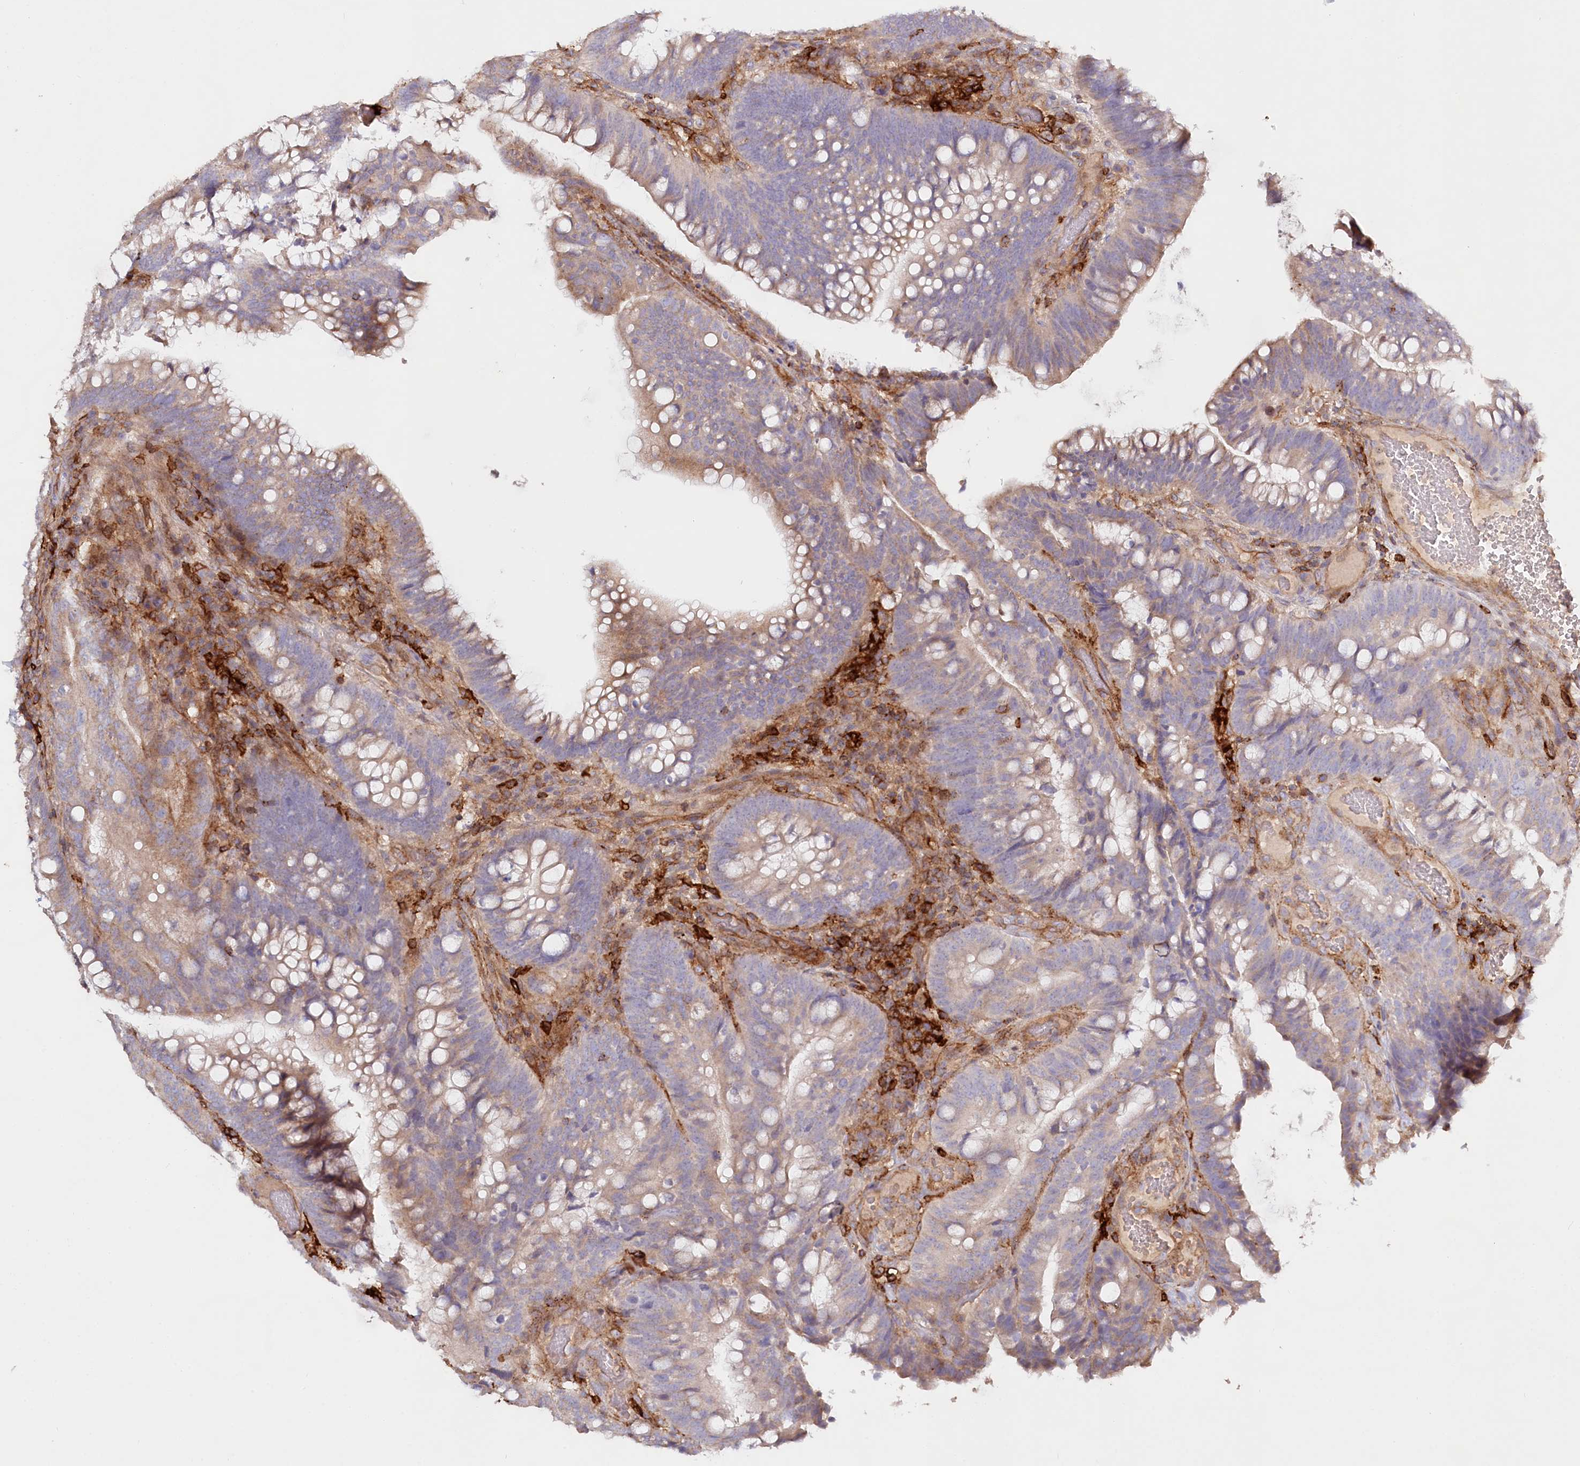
{"staining": {"intensity": "weak", "quantity": "25%-75%", "location": "cytoplasmic/membranous"}, "tissue": "colorectal cancer", "cell_type": "Tumor cells", "image_type": "cancer", "snomed": [{"axis": "morphology", "description": "Adenocarcinoma, NOS"}, {"axis": "topography", "description": "Colon"}], "caption": "Colorectal cancer (adenocarcinoma) stained for a protein shows weak cytoplasmic/membranous positivity in tumor cells.", "gene": "RBP5", "patient": {"sex": "female", "age": 66}}